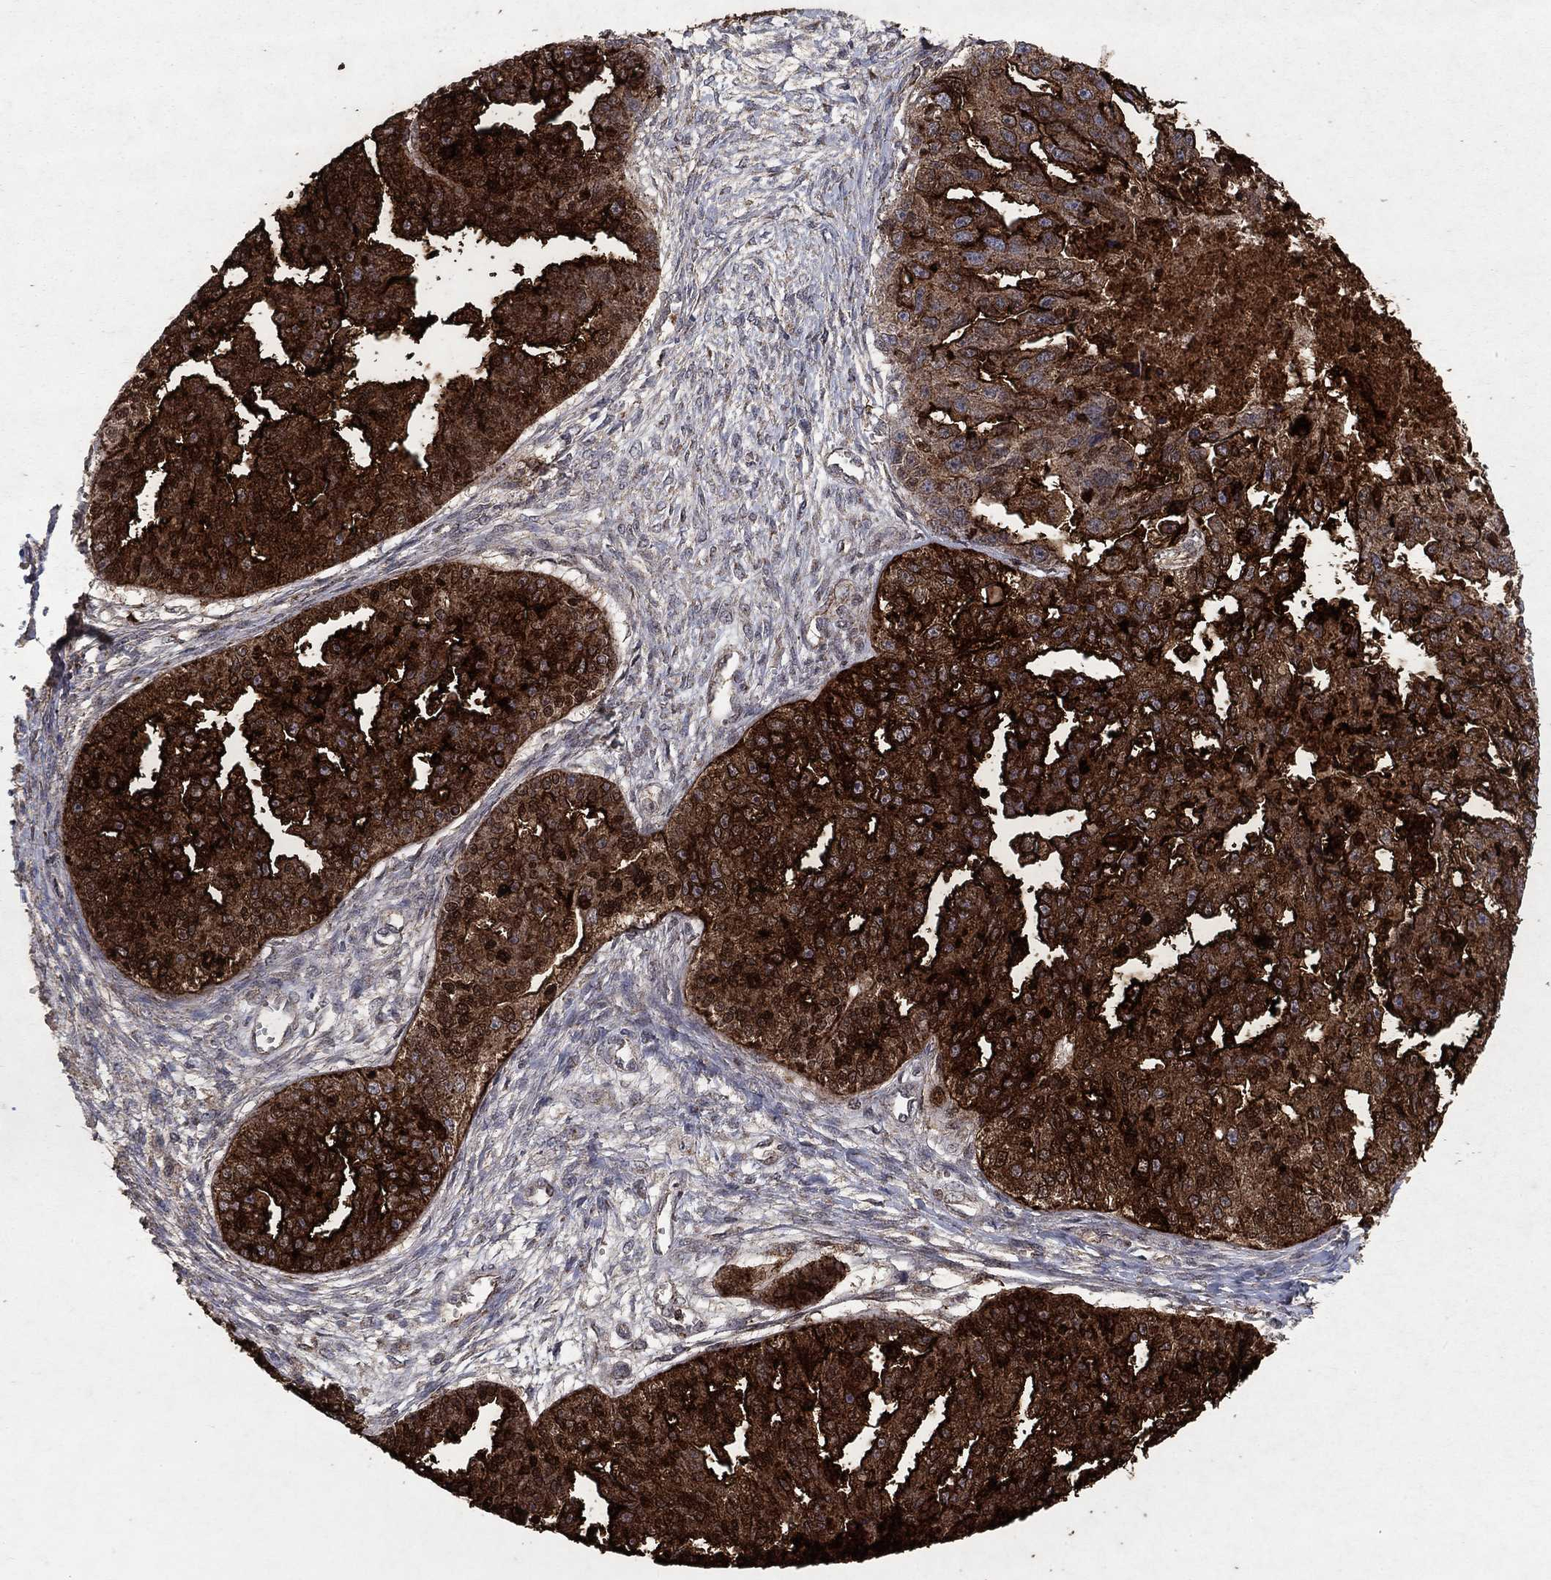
{"staining": {"intensity": "strong", "quantity": ">75%", "location": "cytoplasmic/membranous"}, "tissue": "ovarian cancer", "cell_type": "Tumor cells", "image_type": "cancer", "snomed": [{"axis": "morphology", "description": "Cystadenocarcinoma, serous, NOS"}, {"axis": "topography", "description": "Ovary"}], "caption": "Protein analysis of ovarian serous cystadenocarcinoma tissue exhibits strong cytoplasmic/membranous staining in about >75% of tumor cells.", "gene": "CD24", "patient": {"sex": "female", "age": 58}}